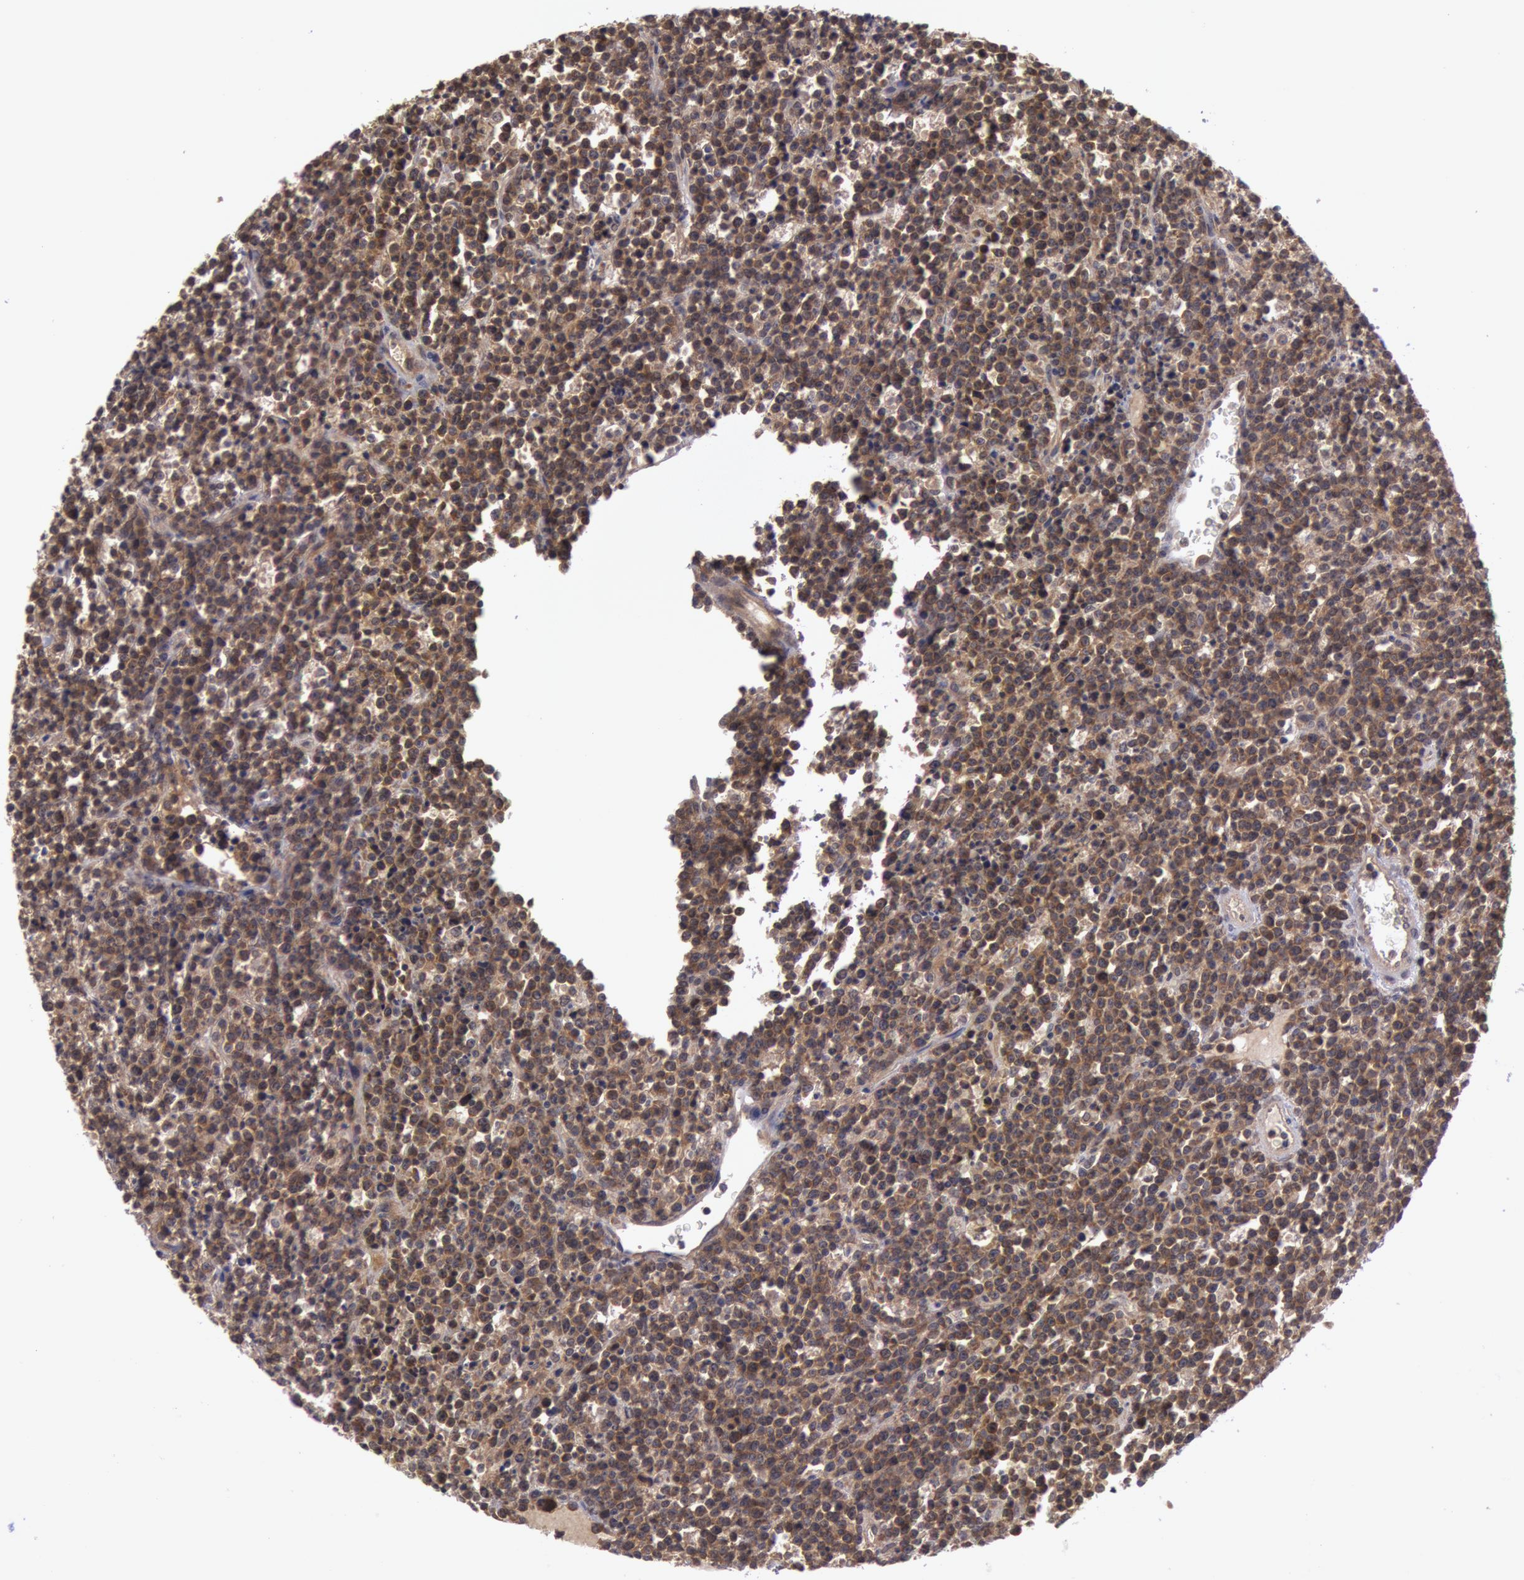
{"staining": {"intensity": "moderate", "quantity": "25%-75%", "location": "cytoplasmic/membranous,nuclear"}, "tissue": "lymphoma", "cell_type": "Tumor cells", "image_type": "cancer", "snomed": [{"axis": "morphology", "description": "Malignant lymphoma, non-Hodgkin's type, High grade"}, {"axis": "topography", "description": "Ovary"}], "caption": "Moderate cytoplasmic/membranous and nuclear expression for a protein is appreciated in approximately 25%-75% of tumor cells of lymphoma using immunohistochemistry.", "gene": "BRAF", "patient": {"sex": "female", "age": 56}}